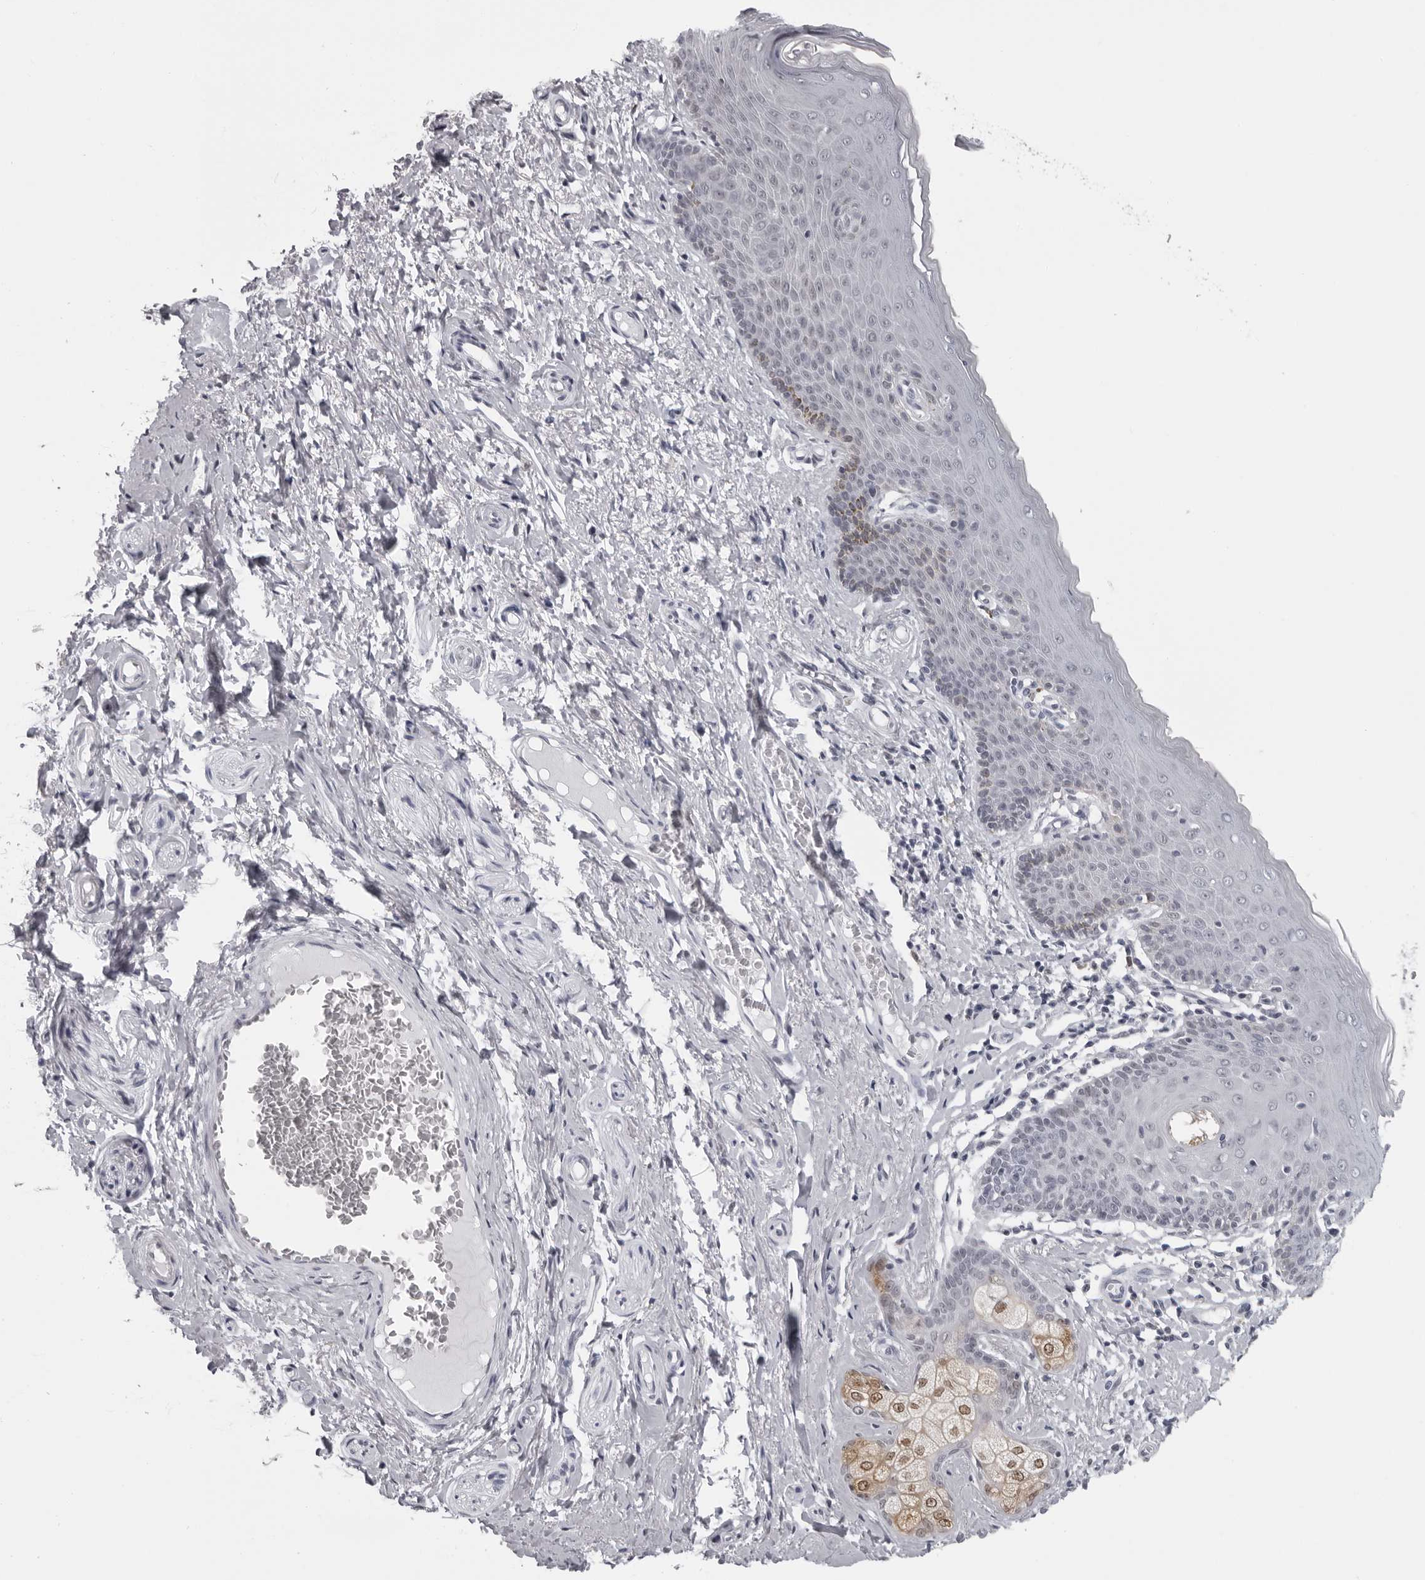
{"staining": {"intensity": "negative", "quantity": "none", "location": "none"}, "tissue": "skin", "cell_type": "Epidermal cells", "image_type": "normal", "snomed": [{"axis": "morphology", "description": "Normal tissue, NOS"}, {"axis": "topography", "description": "Vulva"}], "caption": "Skin stained for a protein using immunohistochemistry reveals no expression epidermal cells.", "gene": "LZIC", "patient": {"sex": "female", "age": 66}}